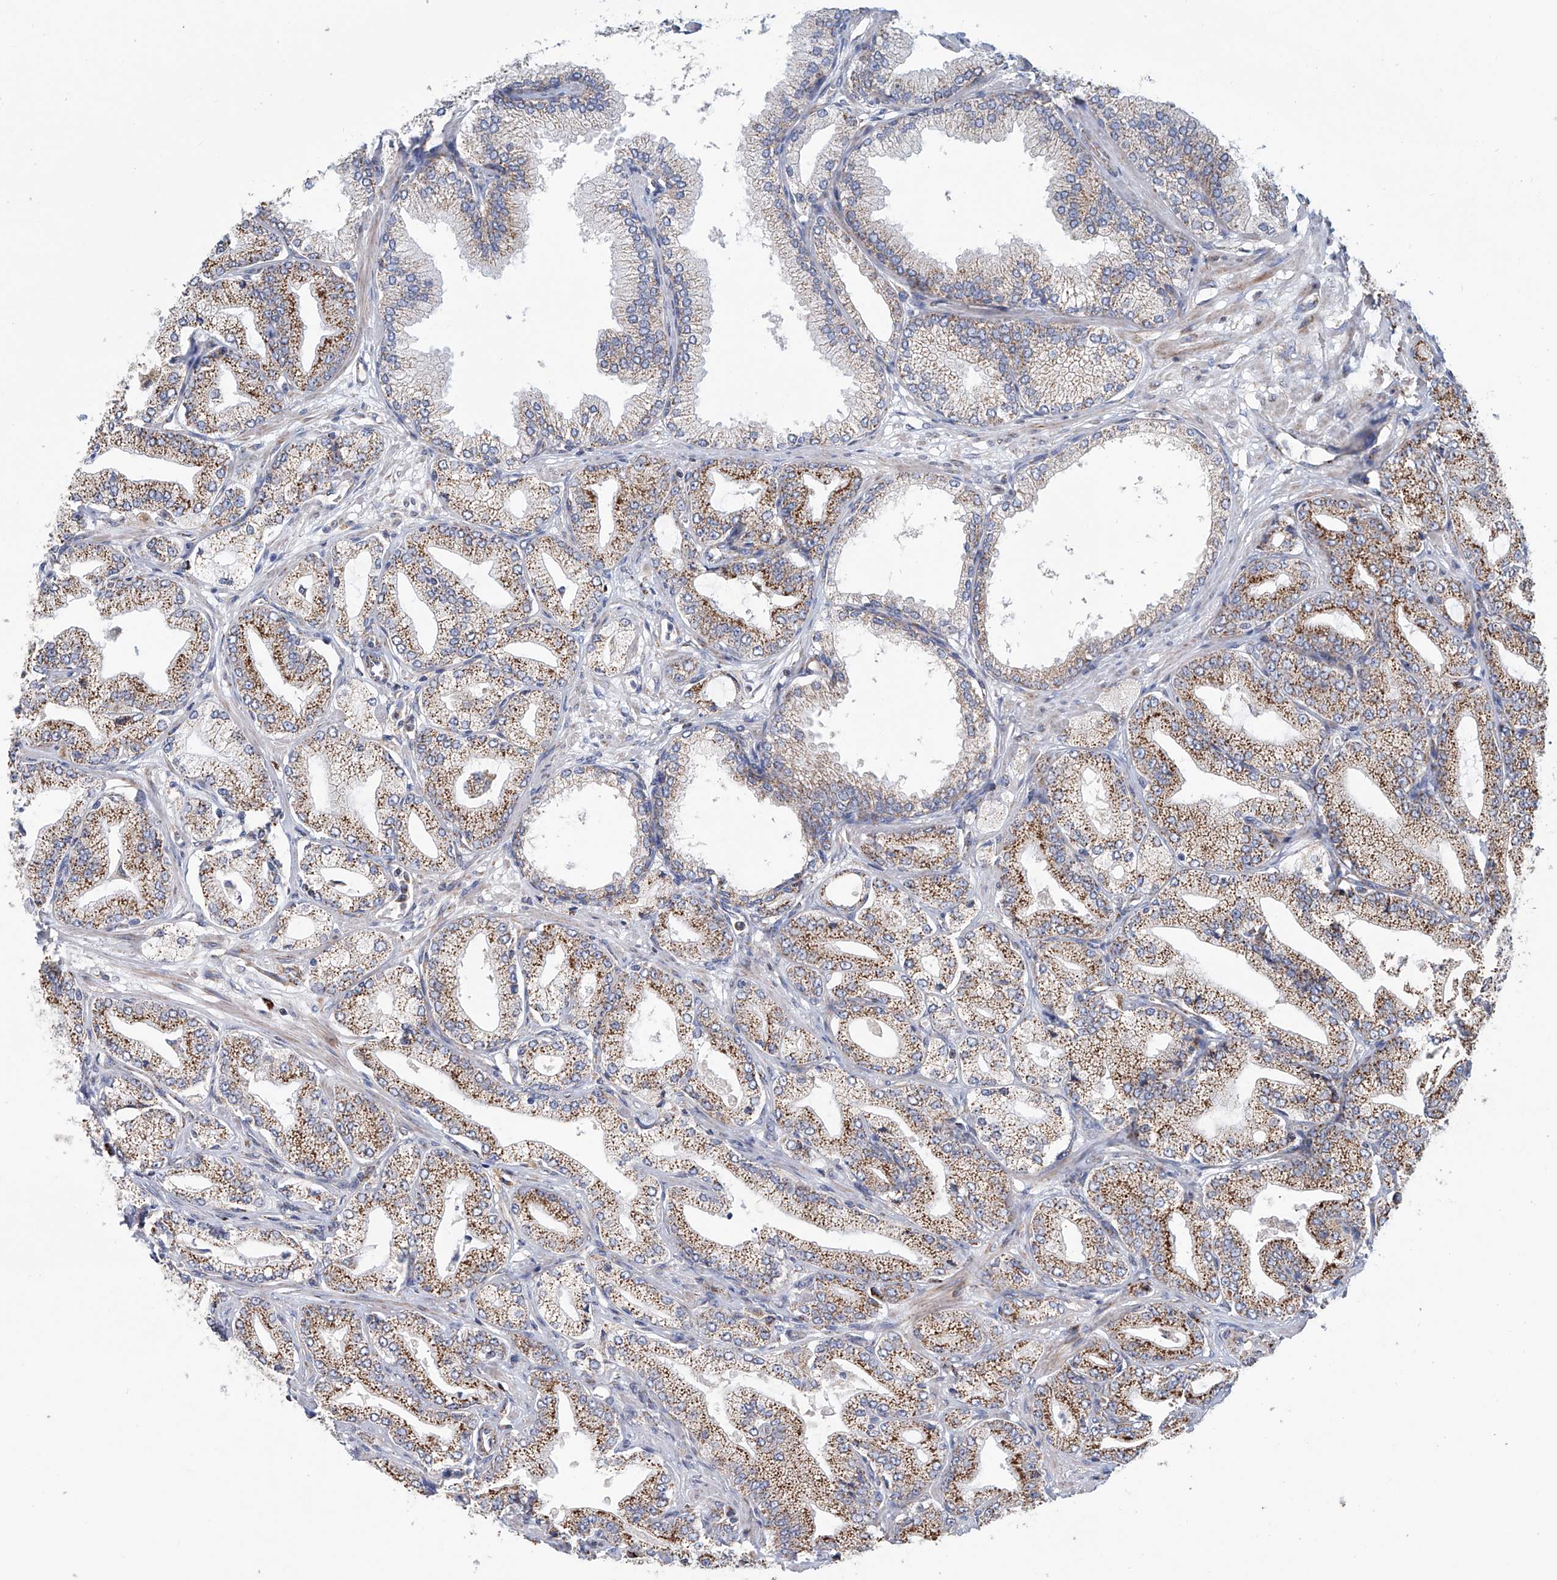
{"staining": {"intensity": "moderate", "quantity": ">75%", "location": "cytoplasmic/membranous"}, "tissue": "prostate cancer", "cell_type": "Tumor cells", "image_type": "cancer", "snomed": [{"axis": "morphology", "description": "Adenocarcinoma, Low grade"}, {"axis": "topography", "description": "Prostate"}], "caption": "Immunohistochemistry (IHC) of adenocarcinoma (low-grade) (prostate) exhibits medium levels of moderate cytoplasmic/membranous expression in about >75% of tumor cells.", "gene": "MCL1", "patient": {"sex": "male", "age": 63}}